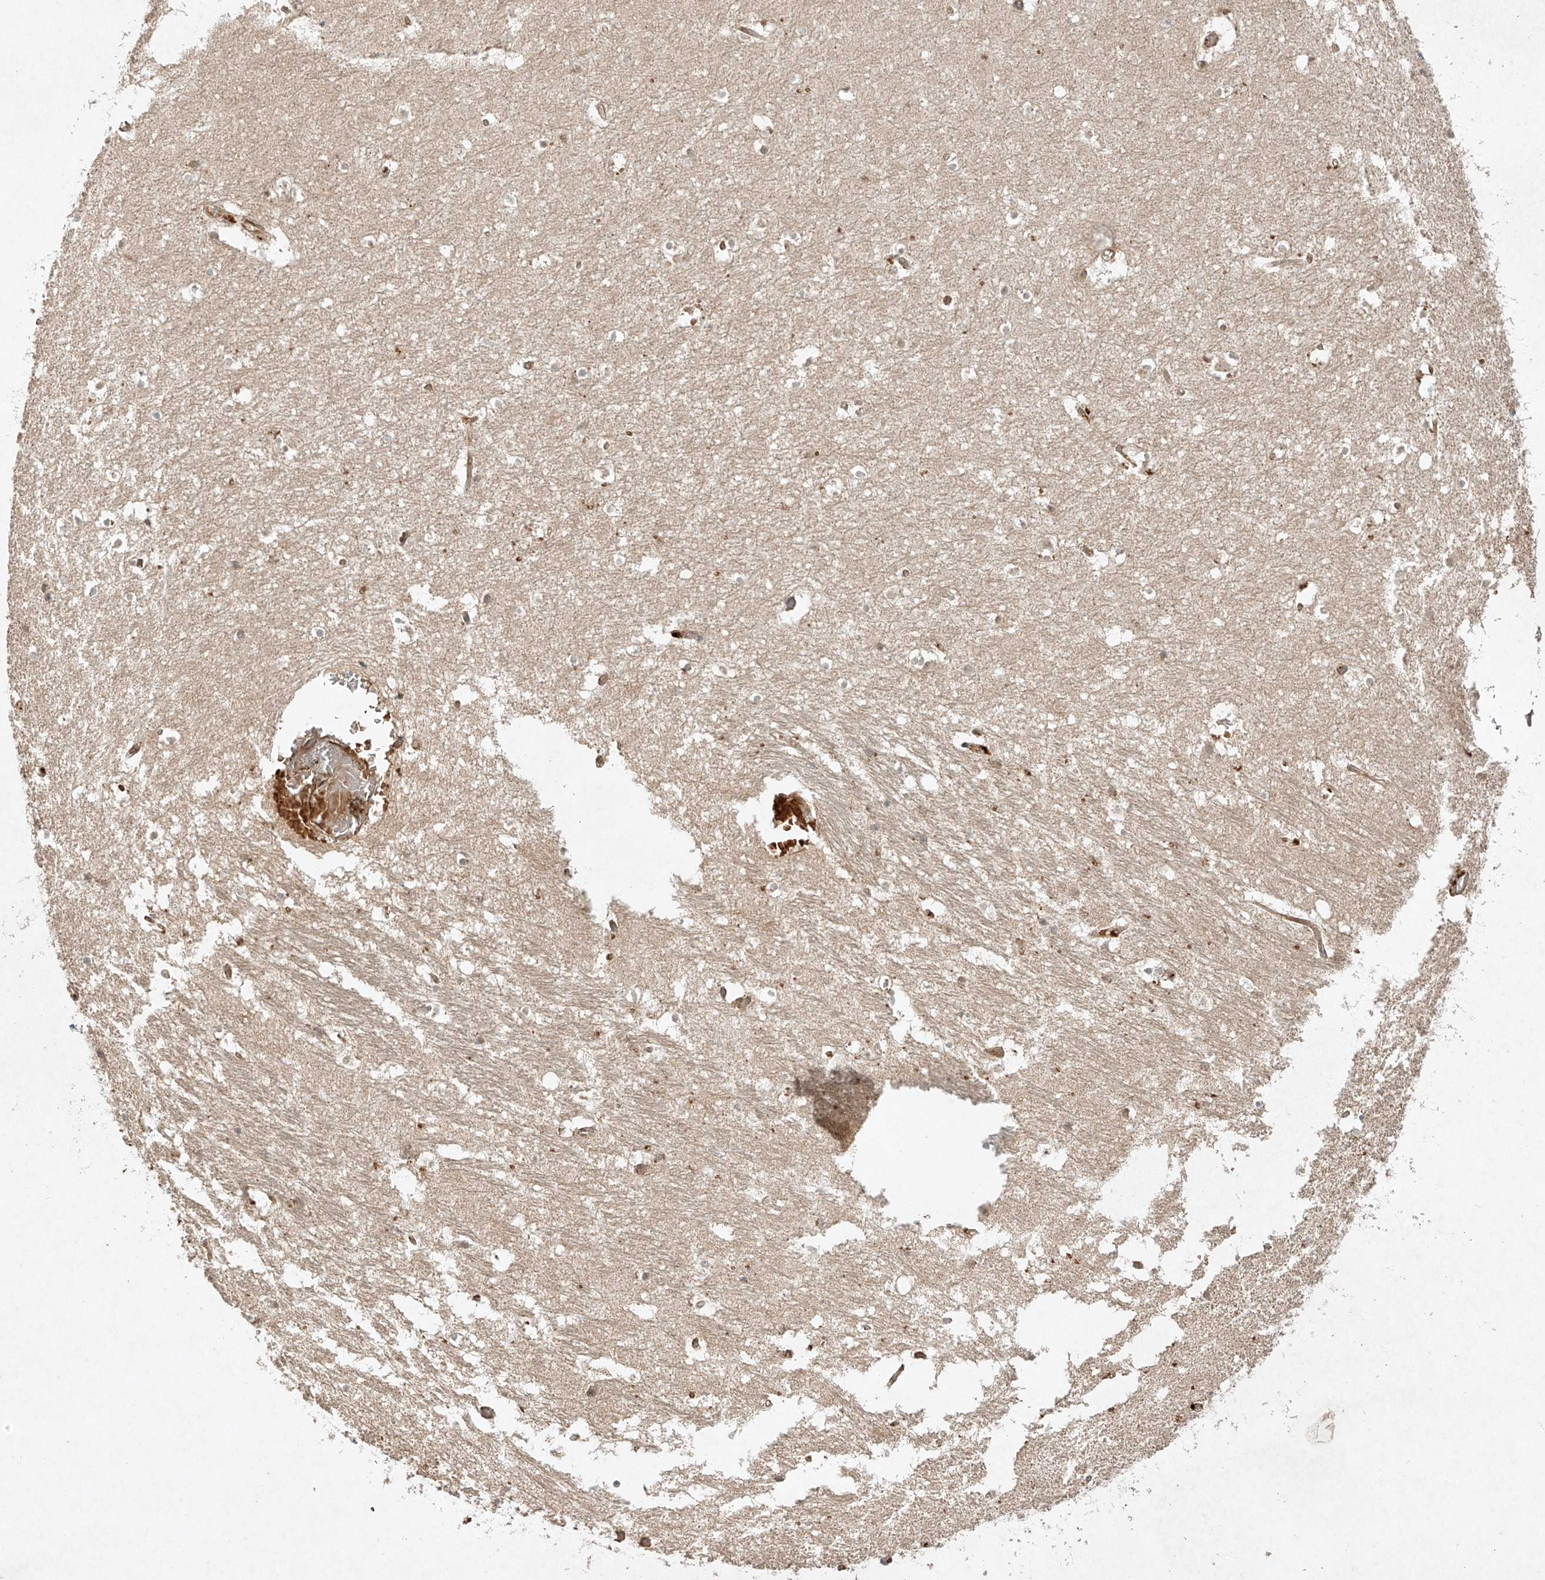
{"staining": {"intensity": "weak", "quantity": "<25%", "location": "cytoplasmic/membranous"}, "tissue": "hippocampus", "cell_type": "Glial cells", "image_type": "normal", "snomed": [{"axis": "morphology", "description": "Normal tissue, NOS"}, {"axis": "topography", "description": "Hippocampus"}], "caption": "IHC histopathology image of normal hippocampus: hippocampus stained with DAB reveals no significant protein positivity in glial cells. (Immunohistochemistry, brightfield microscopy, high magnification).", "gene": "CYYR1", "patient": {"sex": "female", "age": 52}}